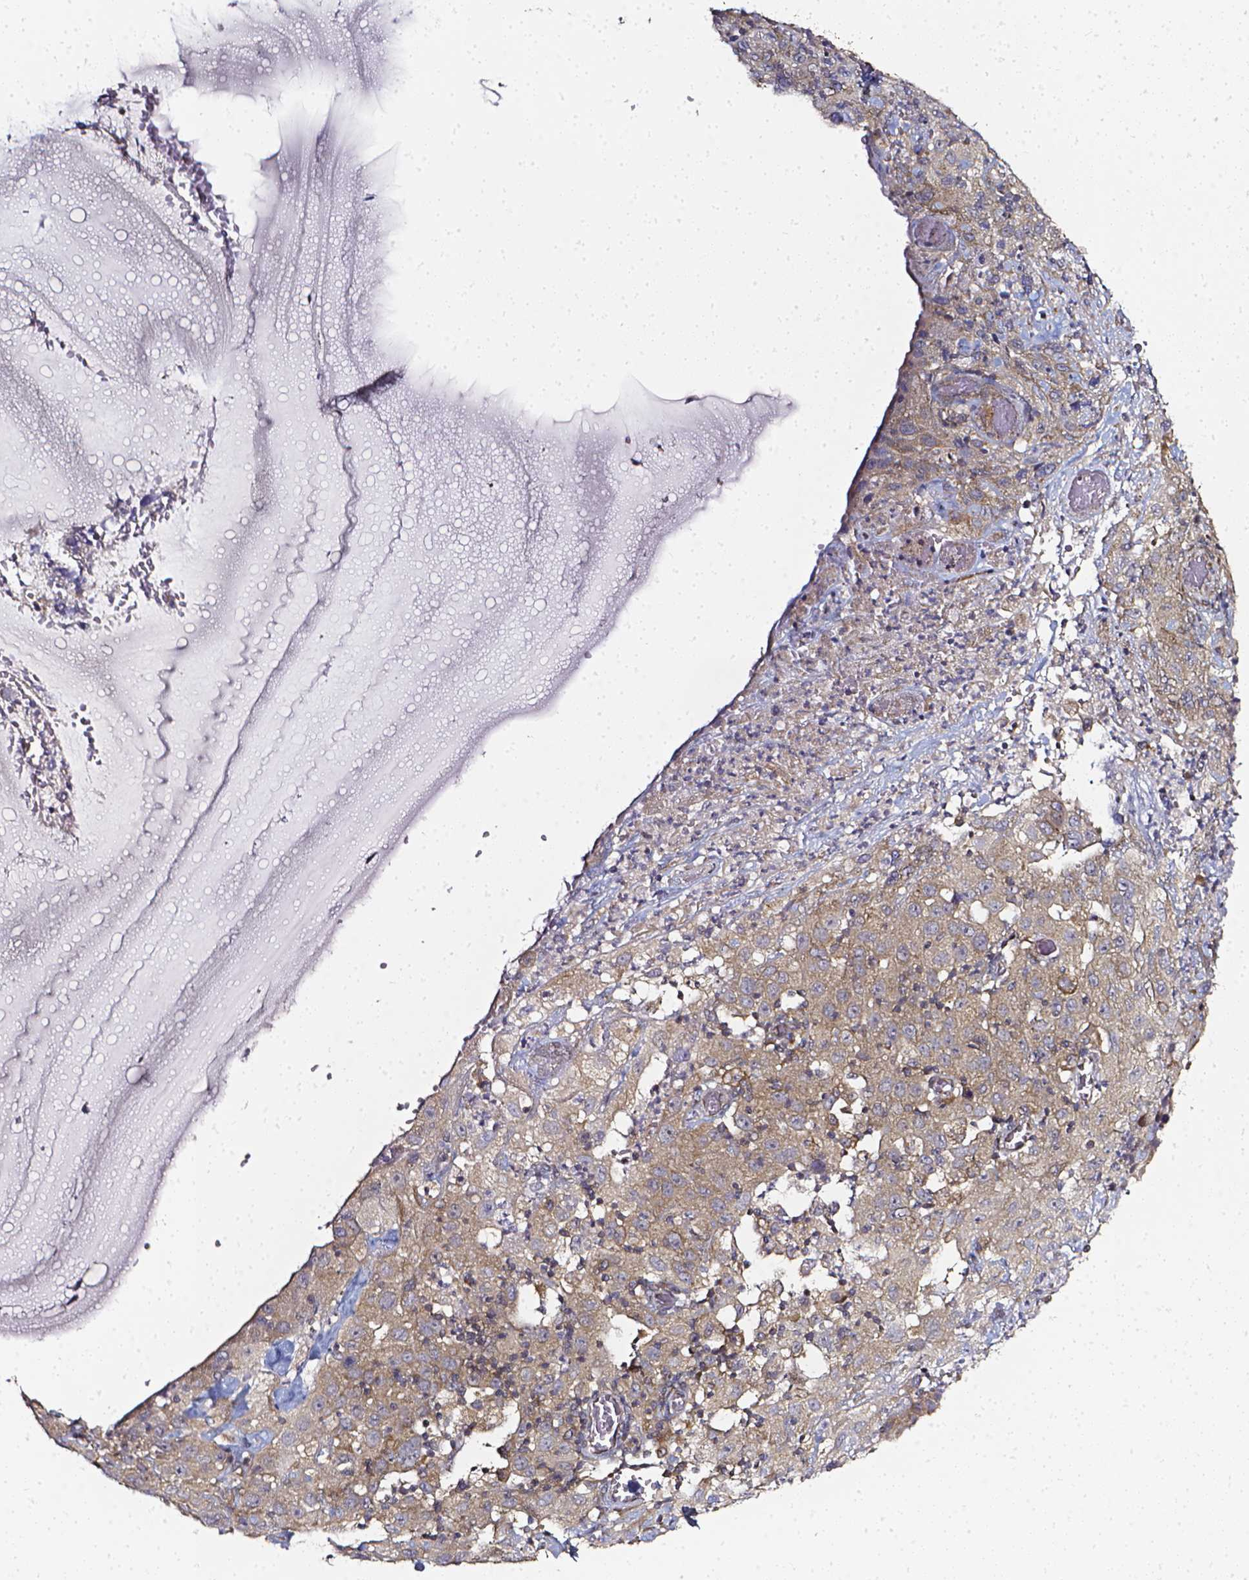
{"staining": {"intensity": "weak", "quantity": ">75%", "location": "cytoplasmic/membranous"}, "tissue": "cervical cancer", "cell_type": "Tumor cells", "image_type": "cancer", "snomed": [{"axis": "morphology", "description": "Squamous cell carcinoma, NOS"}, {"axis": "topography", "description": "Cervix"}], "caption": "DAB immunohistochemical staining of cervical cancer (squamous cell carcinoma) demonstrates weak cytoplasmic/membranous protein expression in approximately >75% of tumor cells. The protein is shown in brown color, while the nuclei are stained blue.", "gene": "PRAG1", "patient": {"sex": "female", "age": 32}}